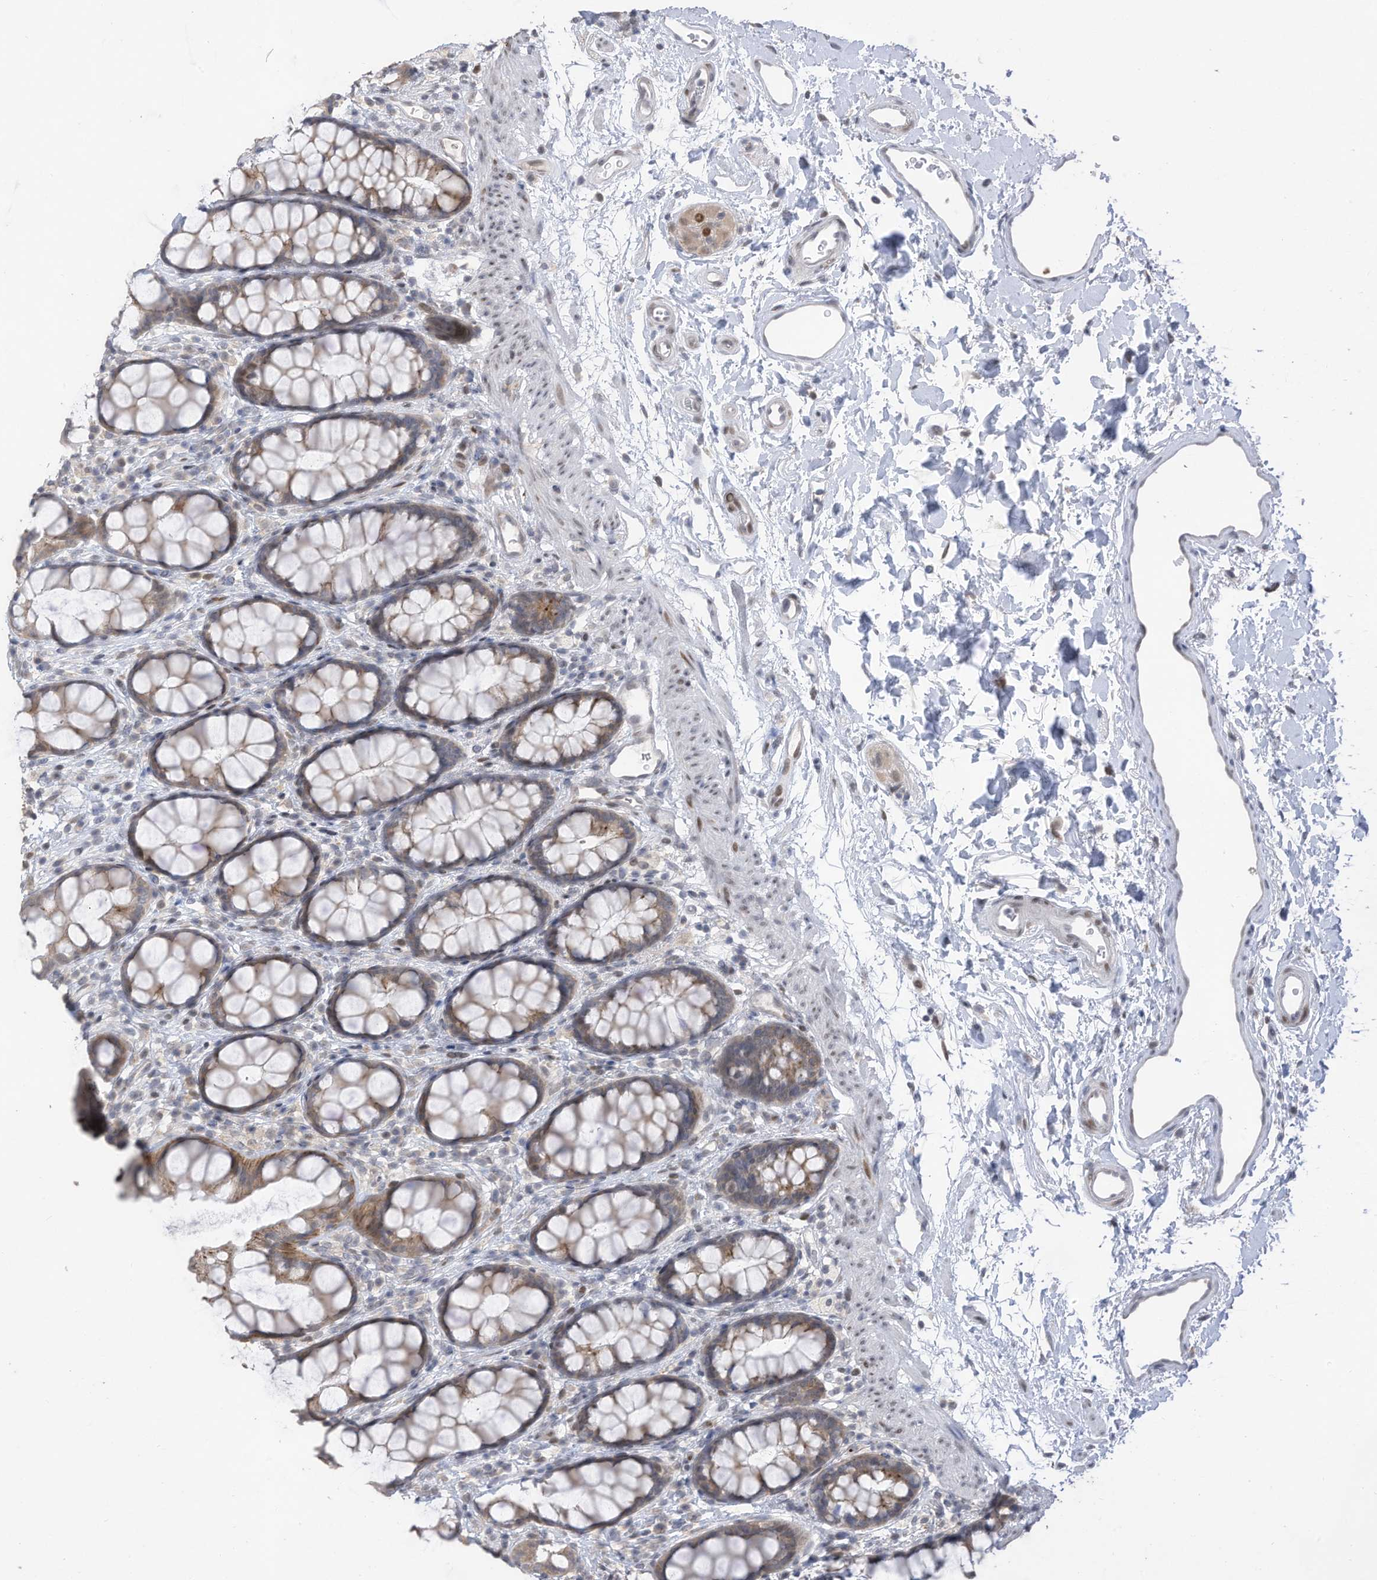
{"staining": {"intensity": "moderate", "quantity": ">75%", "location": "cytoplasmic/membranous"}, "tissue": "rectum", "cell_type": "Glandular cells", "image_type": "normal", "snomed": [{"axis": "morphology", "description": "Normal tissue, NOS"}, {"axis": "topography", "description": "Rectum"}], "caption": "Protein expression analysis of unremarkable rectum reveals moderate cytoplasmic/membranous expression in approximately >75% of glandular cells.", "gene": "RABL3", "patient": {"sex": "female", "age": 65}}